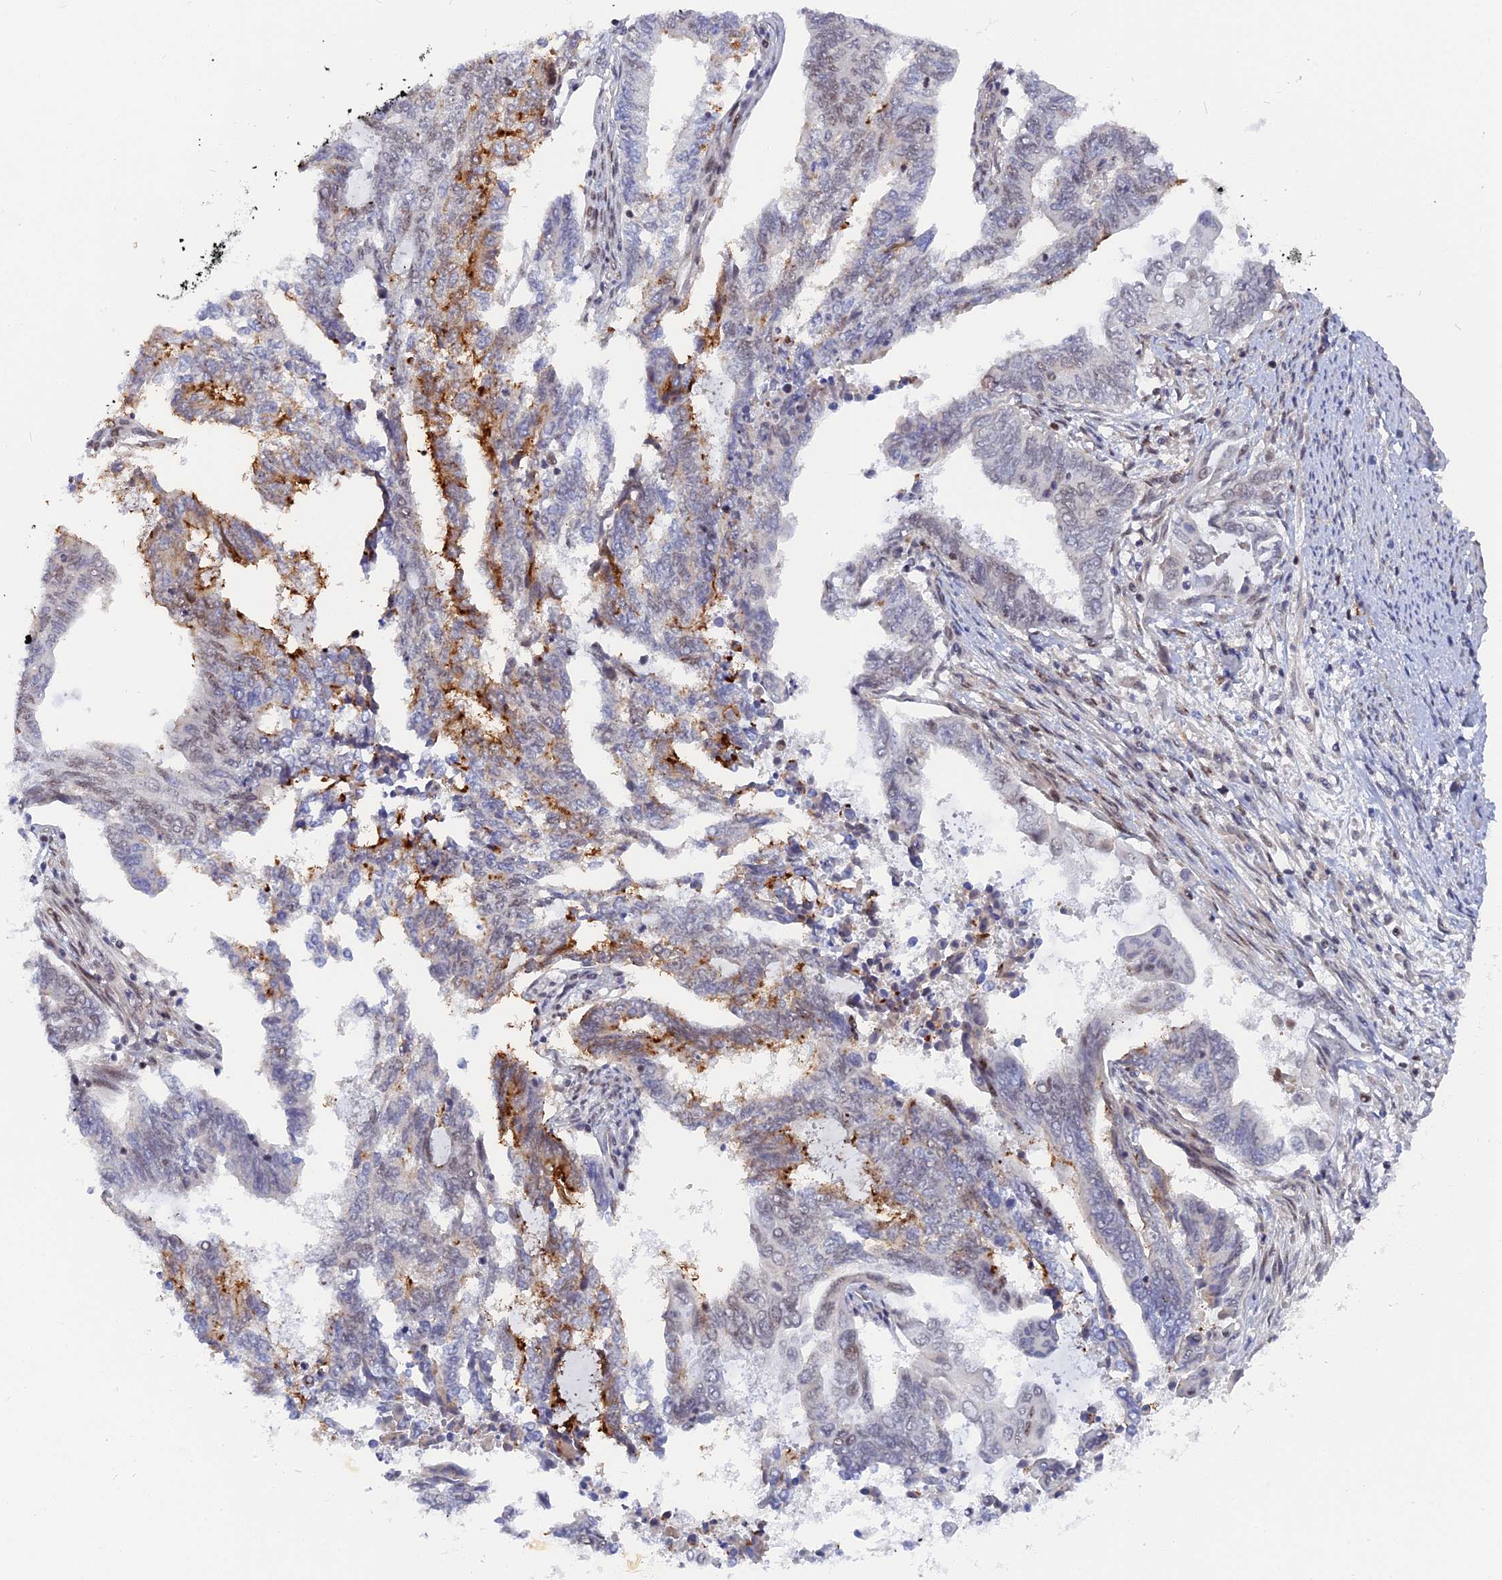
{"staining": {"intensity": "moderate", "quantity": "<25%", "location": "cytoplasmic/membranous"}, "tissue": "endometrial cancer", "cell_type": "Tumor cells", "image_type": "cancer", "snomed": [{"axis": "morphology", "description": "Adenocarcinoma, NOS"}, {"axis": "topography", "description": "Uterus"}, {"axis": "topography", "description": "Endometrium"}], "caption": "Immunohistochemistry staining of endometrial adenocarcinoma, which reveals low levels of moderate cytoplasmic/membranous staining in approximately <25% of tumor cells indicating moderate cytoplasmic/membranous protein positivity. The staining was performed using DAB (3,3'-diaminobenzidine) (brown) for protein detection and nuclei were counterstained in hematoxylin (blue).", "gene": "CCDC85A", "patient": {"sex": "female", "age": 70}}